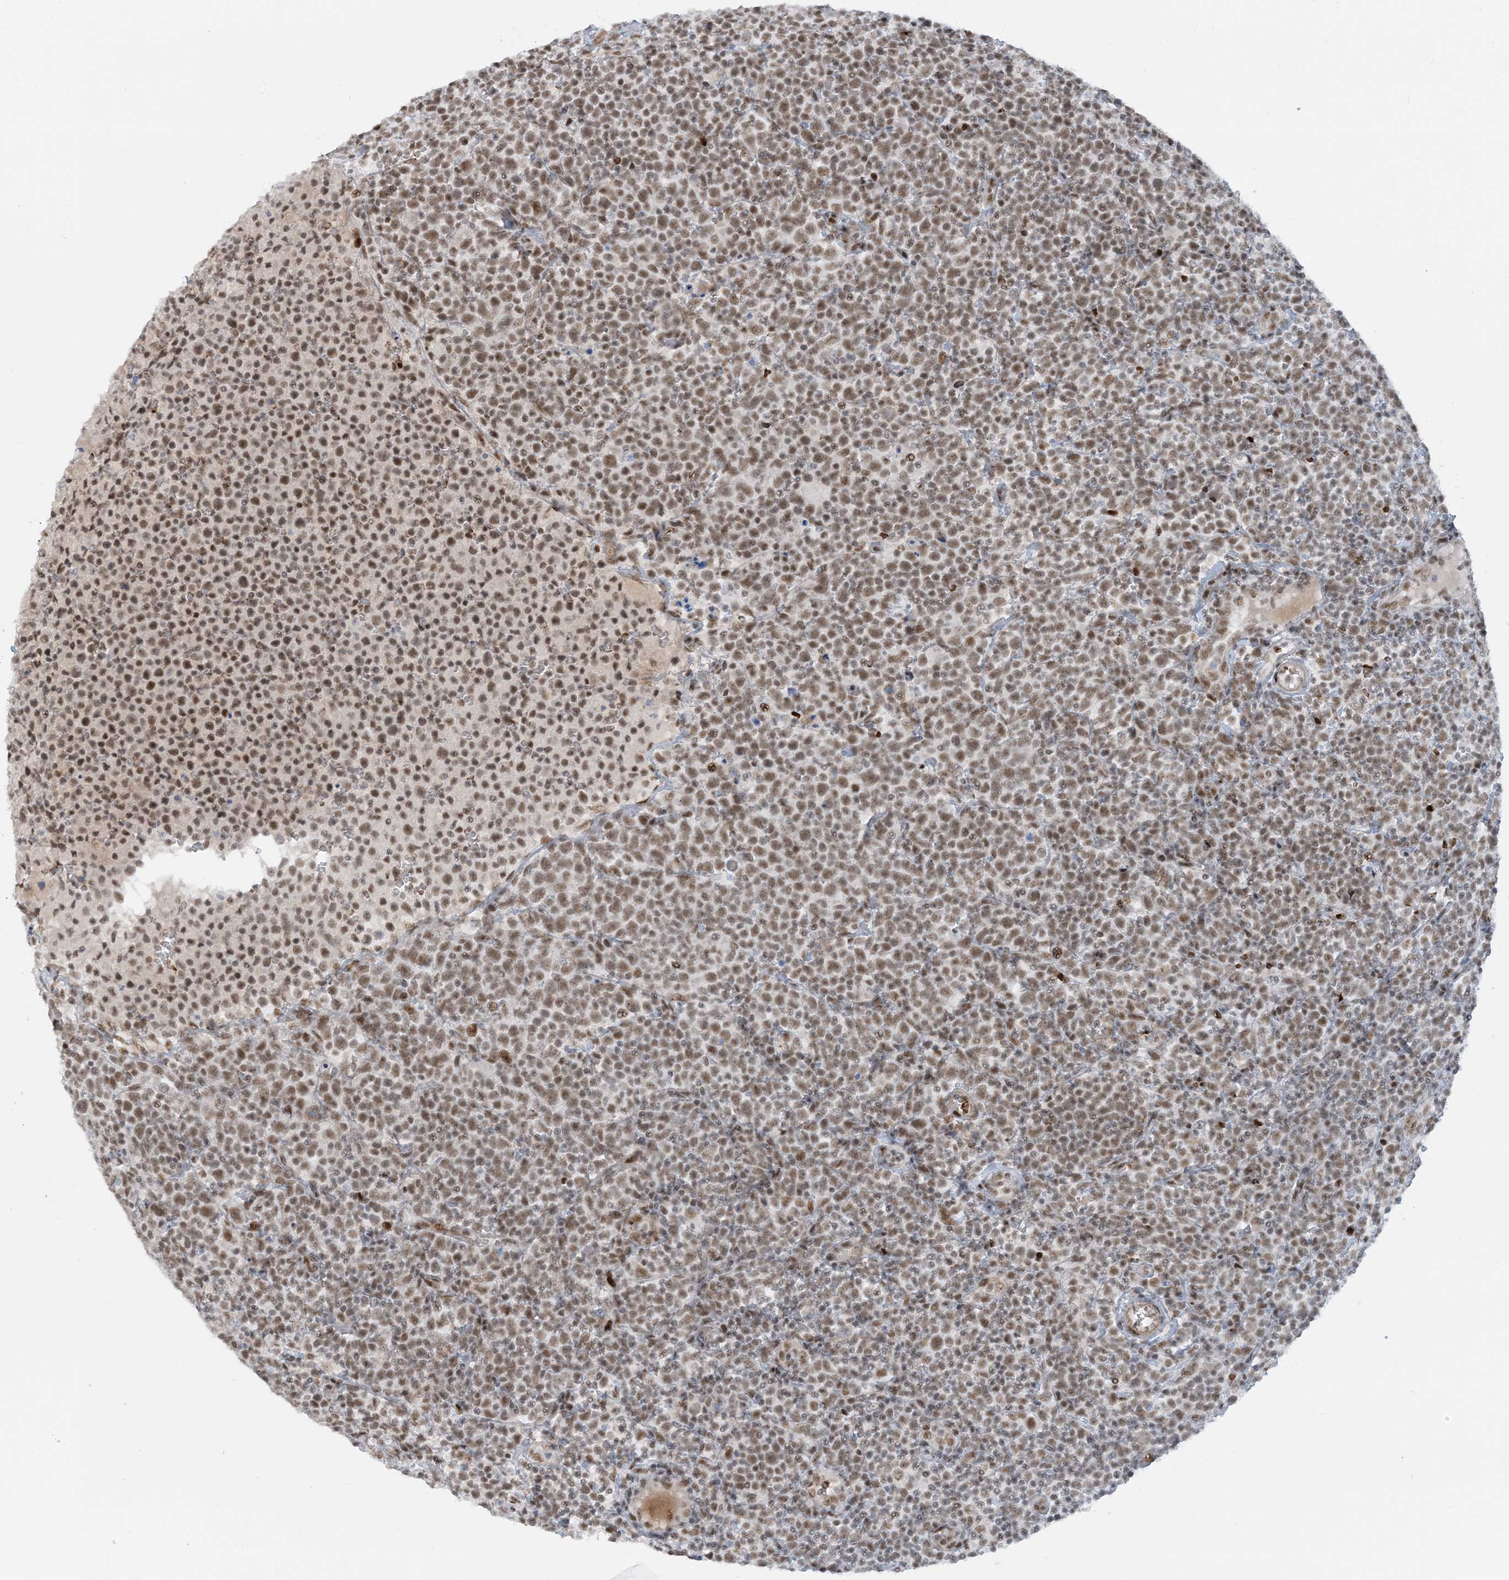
{"staining": {"intensity": "moderate", "quantity": ">75%", "location": "nuclear"}, "tissue": "lymphoma", "cell_type": "Tumor cells", "image_type": "cancer", "snomed": [{"axis": "morphology", "description": "Malignant lymphoma, non-Hodgkin's type, High grade"}, {"axis": "topography", "description": "Lymph node"}], "caption": "Lymphoma stained for a protein (brown) demonstrates moderate nuclear positive expression in about >75% of tumor cells.", "gene": "ECT2L", "patient": {"sex": "male", "age": 61}}